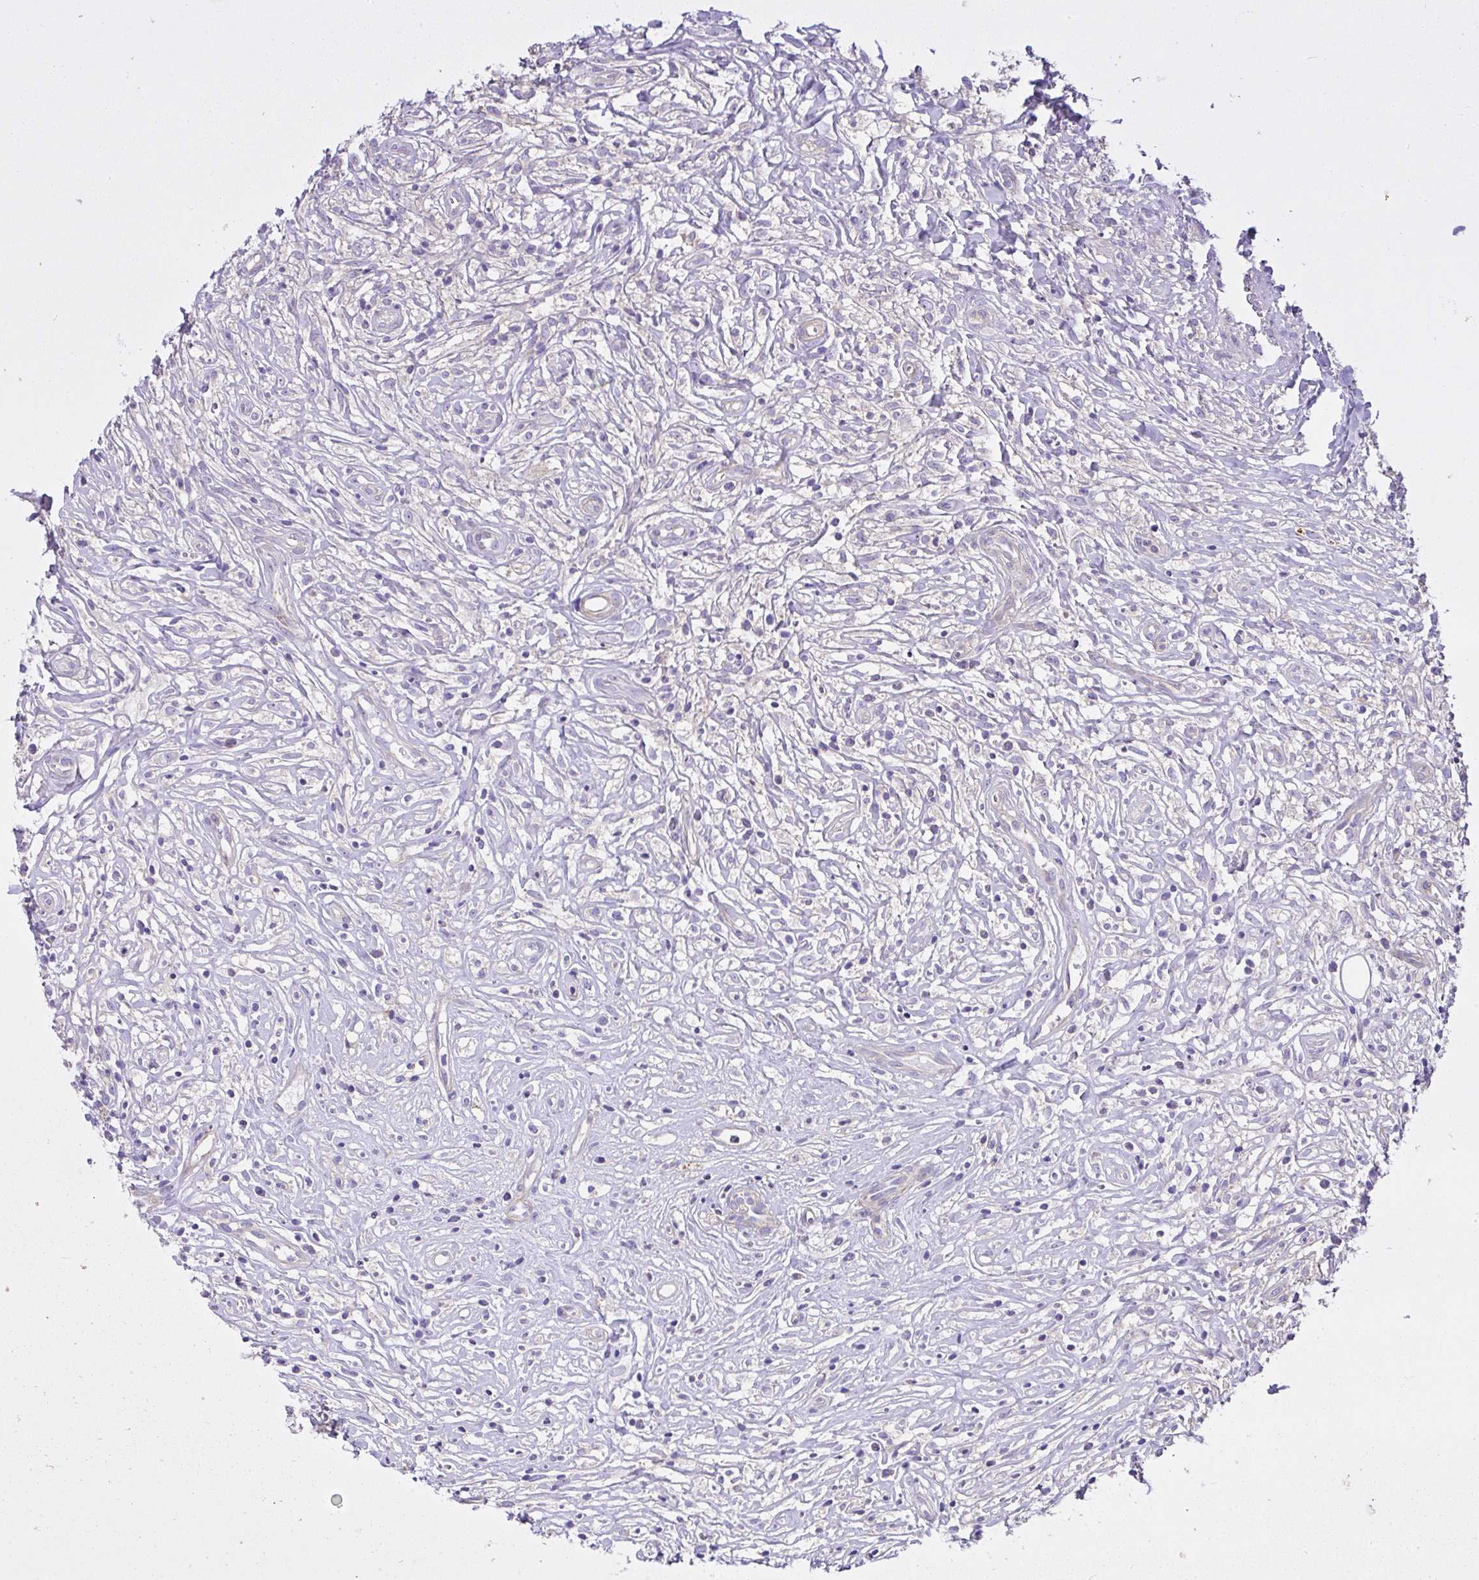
{"staining": {"intensity": "negative", "quantity": "none", "location": "none"}, "tissue": "lymphoma", "cell_type": "Tumor cells", "image_type": "cancer", "snomed": [{"axis": "morphology", "description": "Hodgkin's disease, NOS"}, {"axis": "topography", "description": "No Tissue"}], "caption": "This is an IHC image of Hodgkin's disease. There is no expression in tumor cells.", "gene": "CCDC142", "patient": {"sex": "female", "age": 21}}